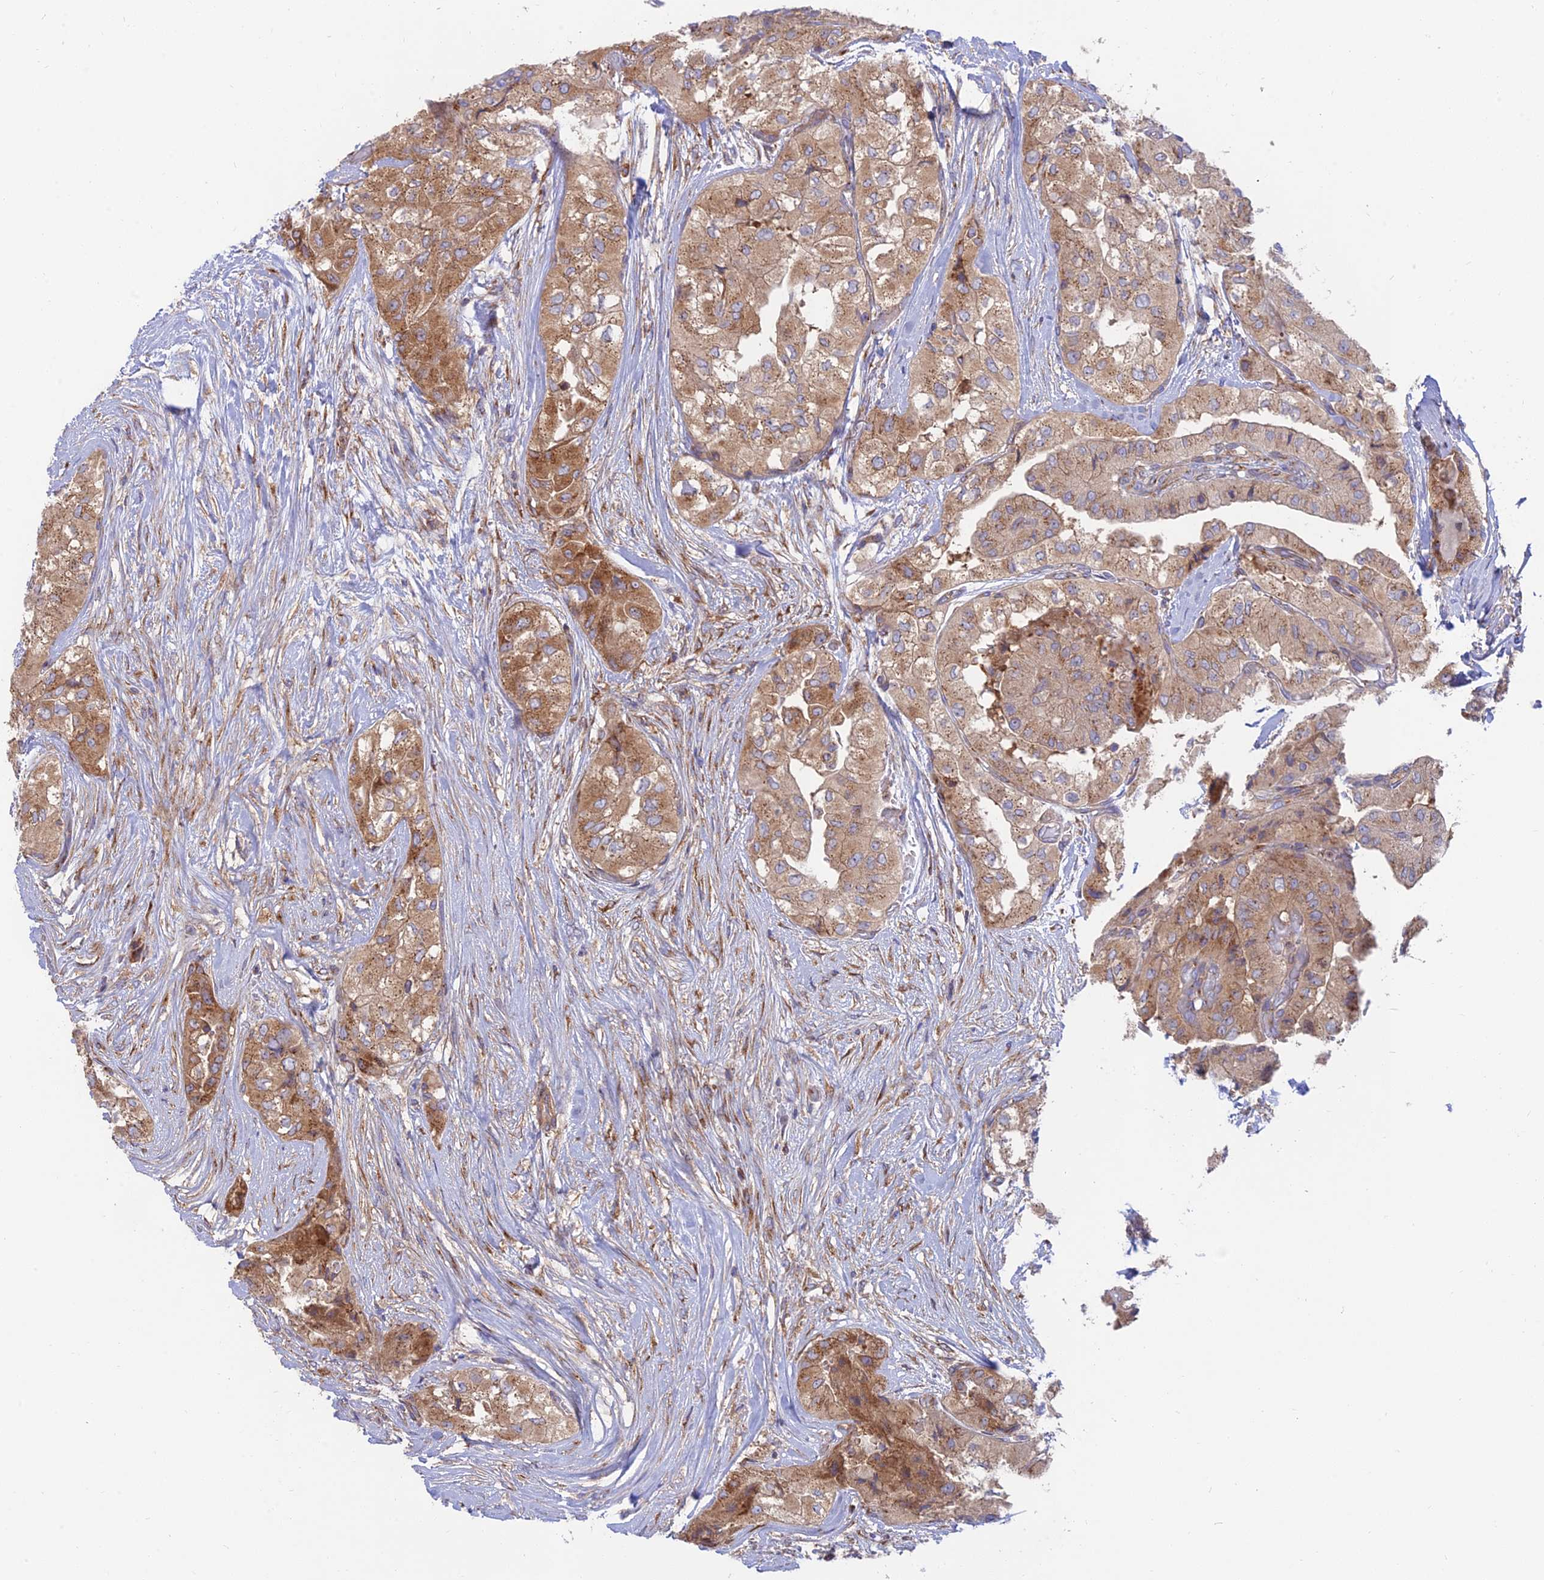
{"staining": {"intensity": "moderate", "quantity": ">75%", "location": "cytoplasmic/membranous"}, "tissue": "thyroid cancer", "cell_type": "Tumor cells", "image_type": "cancer", "snomed": [{"axis": "morphology", "description": "Papillary adenocarcinoma, NOS"}, {"axis": "topography", "description": "Thyroid gland"}], "caption": "A histopathology image of thyroid papillary adenocarcinoma stained for a protein demonstrates moderate cytoplasmic/membranous brown staining in tumor cells.", "gene": "GOLGA3", "patient": {"sex": "female", "age": 59}}